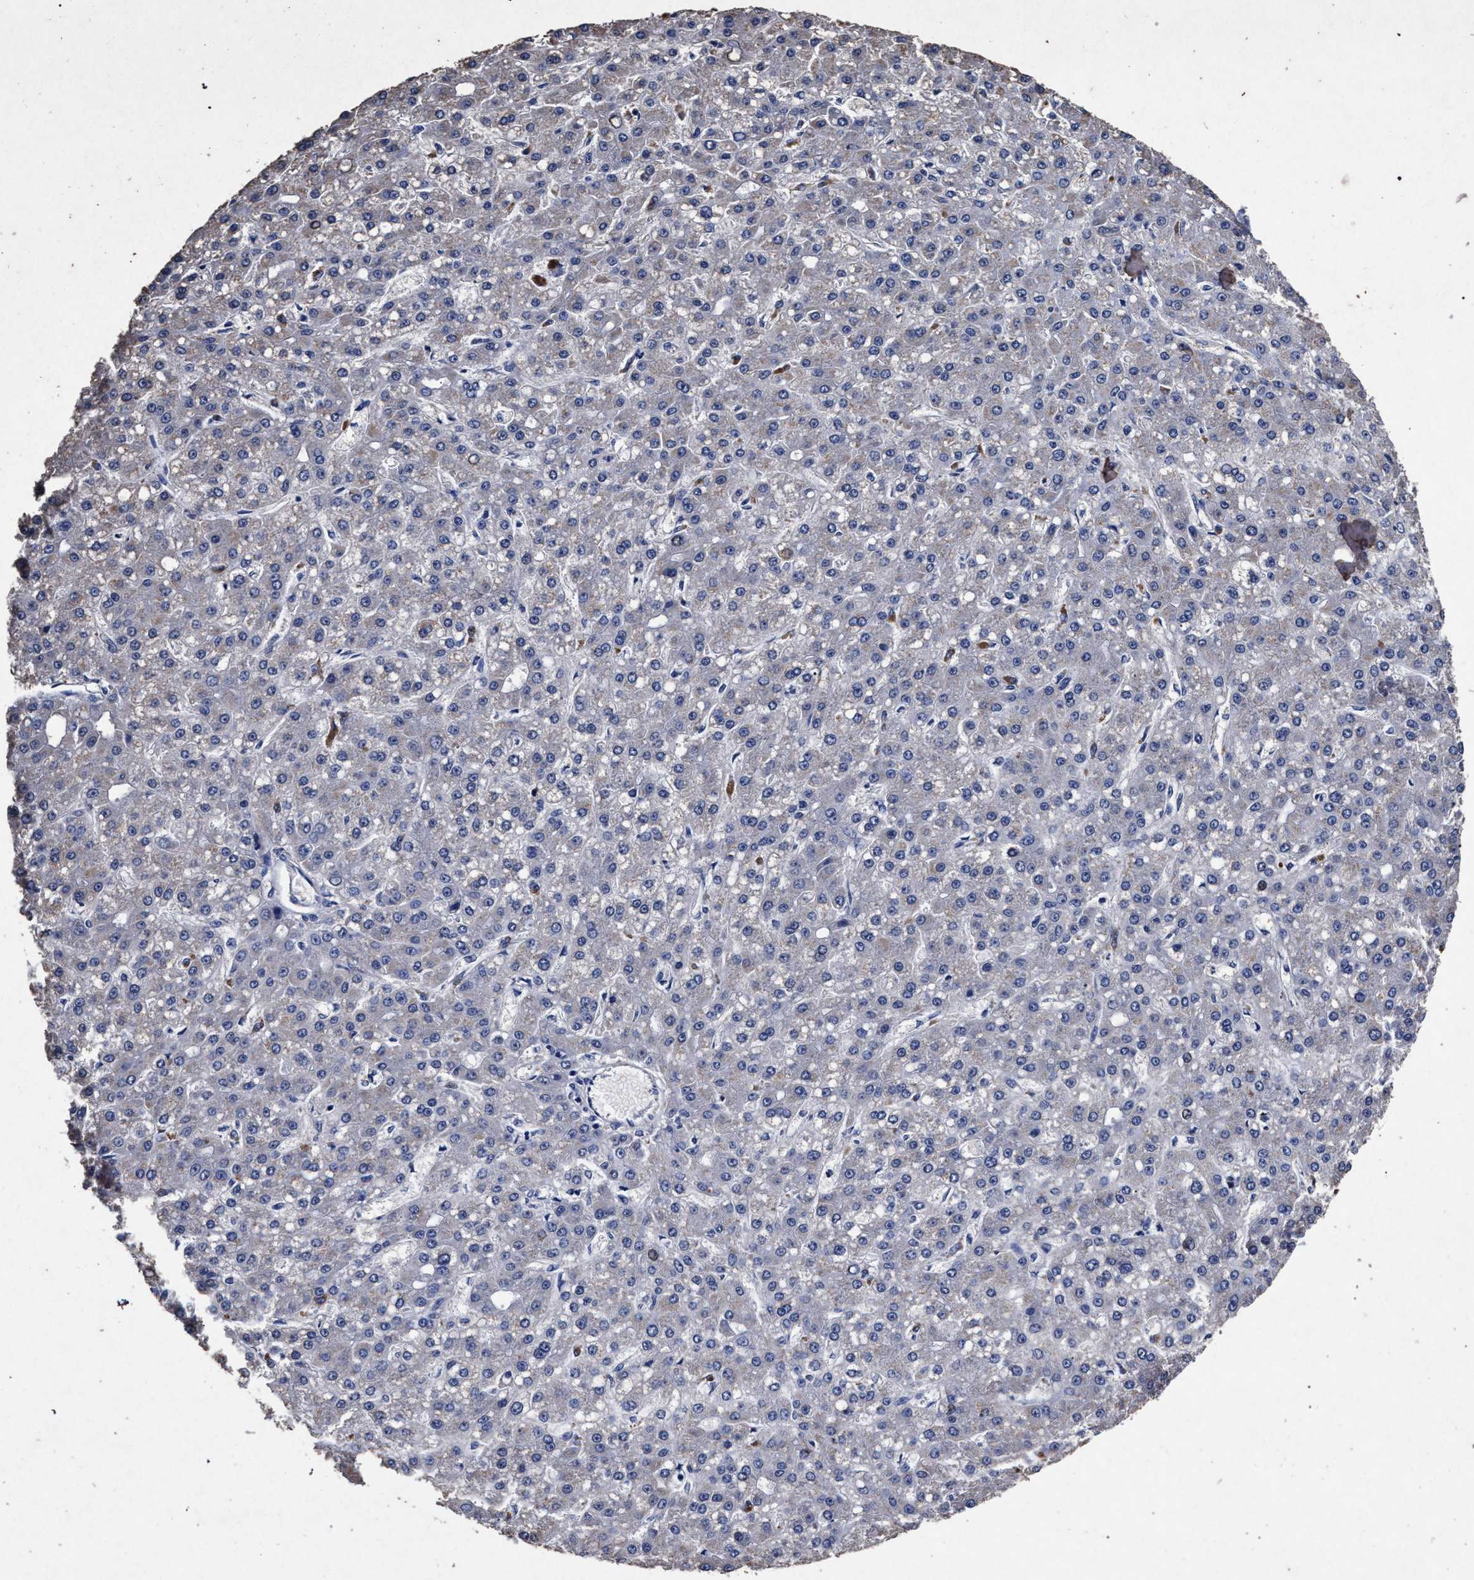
{"staining": {"intensity": "negative", "quantity": "none", "location": "none"}, "tissue": "liver cancer", "cell_type": "Tumor cells", "image_type": "cancer", "snomed": [{"axis": "morphology", "description": "Carcinoma, Hepatocellular, NOS"}, {"axis": "topography", "description": "Liver"}], "caption": "Liver cancer (hepatocellular carcinoma) was stained to show a protein in brown. There is no significant staining in tumor cells.", "gene": "ATP1A2", "patient": {"sex": "male", "age": 67}}